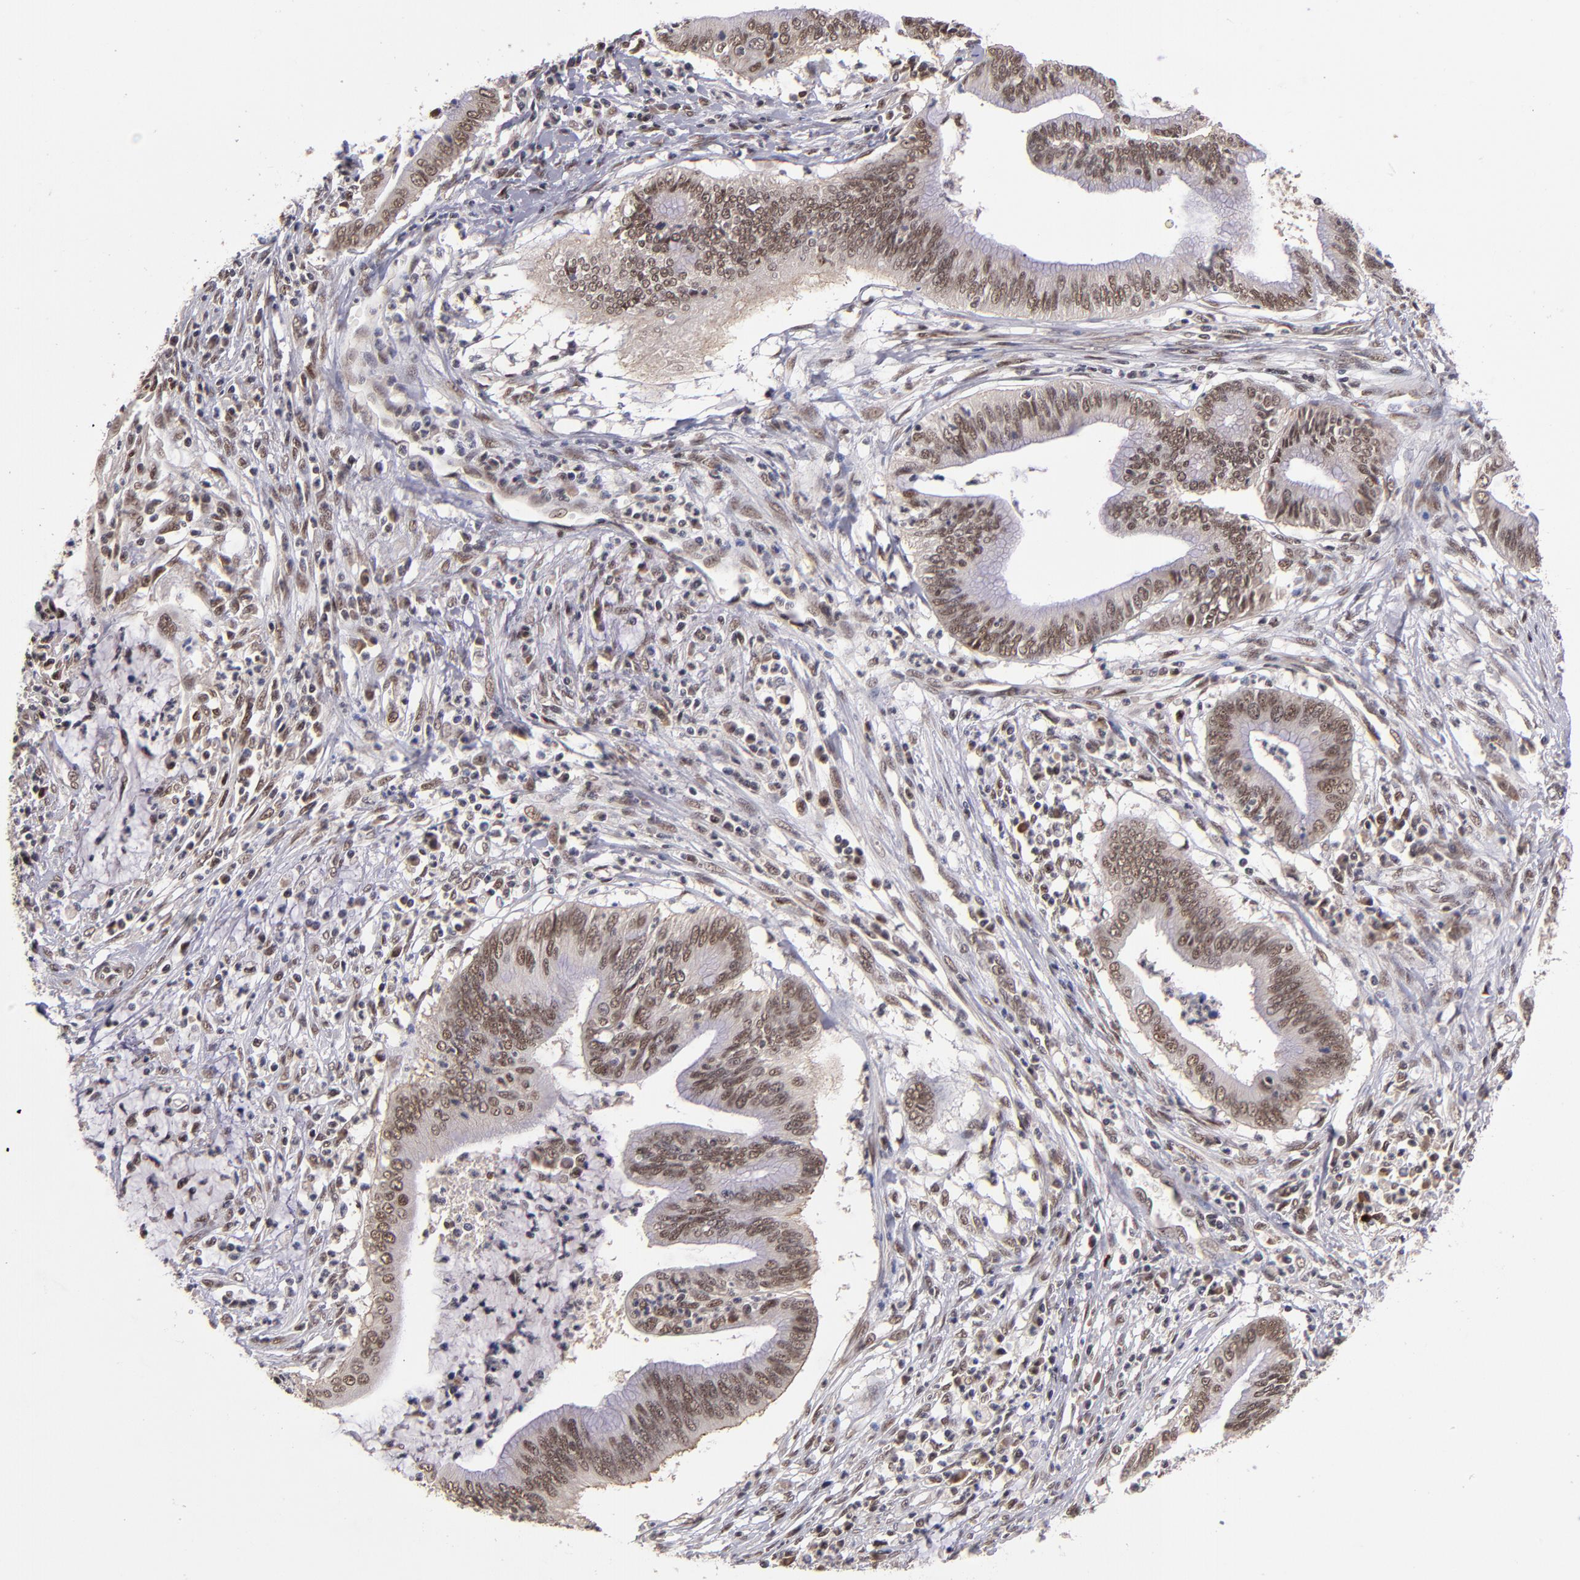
{"staining": {"intensity": "moderate", "quantity": ">75%", "location": "nuclear"}, "tissue": "cervical cancer", "cell_type": "Tumor cells", "image_type": "cancer", "snomed": [{"axis": "morphology", "description": "Adenocarcinoma, NOS"}, {"axis": "topography", "description": "Cervix"}], "caption": "Immunohistochemical staining of human adenocarcinoma (cervical) reveals medium levels of moderate nuclear protein expression in about >75% of tumor cells. (DAB (3,3'-diaminobenzidine) = brown stain, brightfield microscopy at high magnification).", "gene": "EP300", "patient": {"sex": "female", "age": 36}}